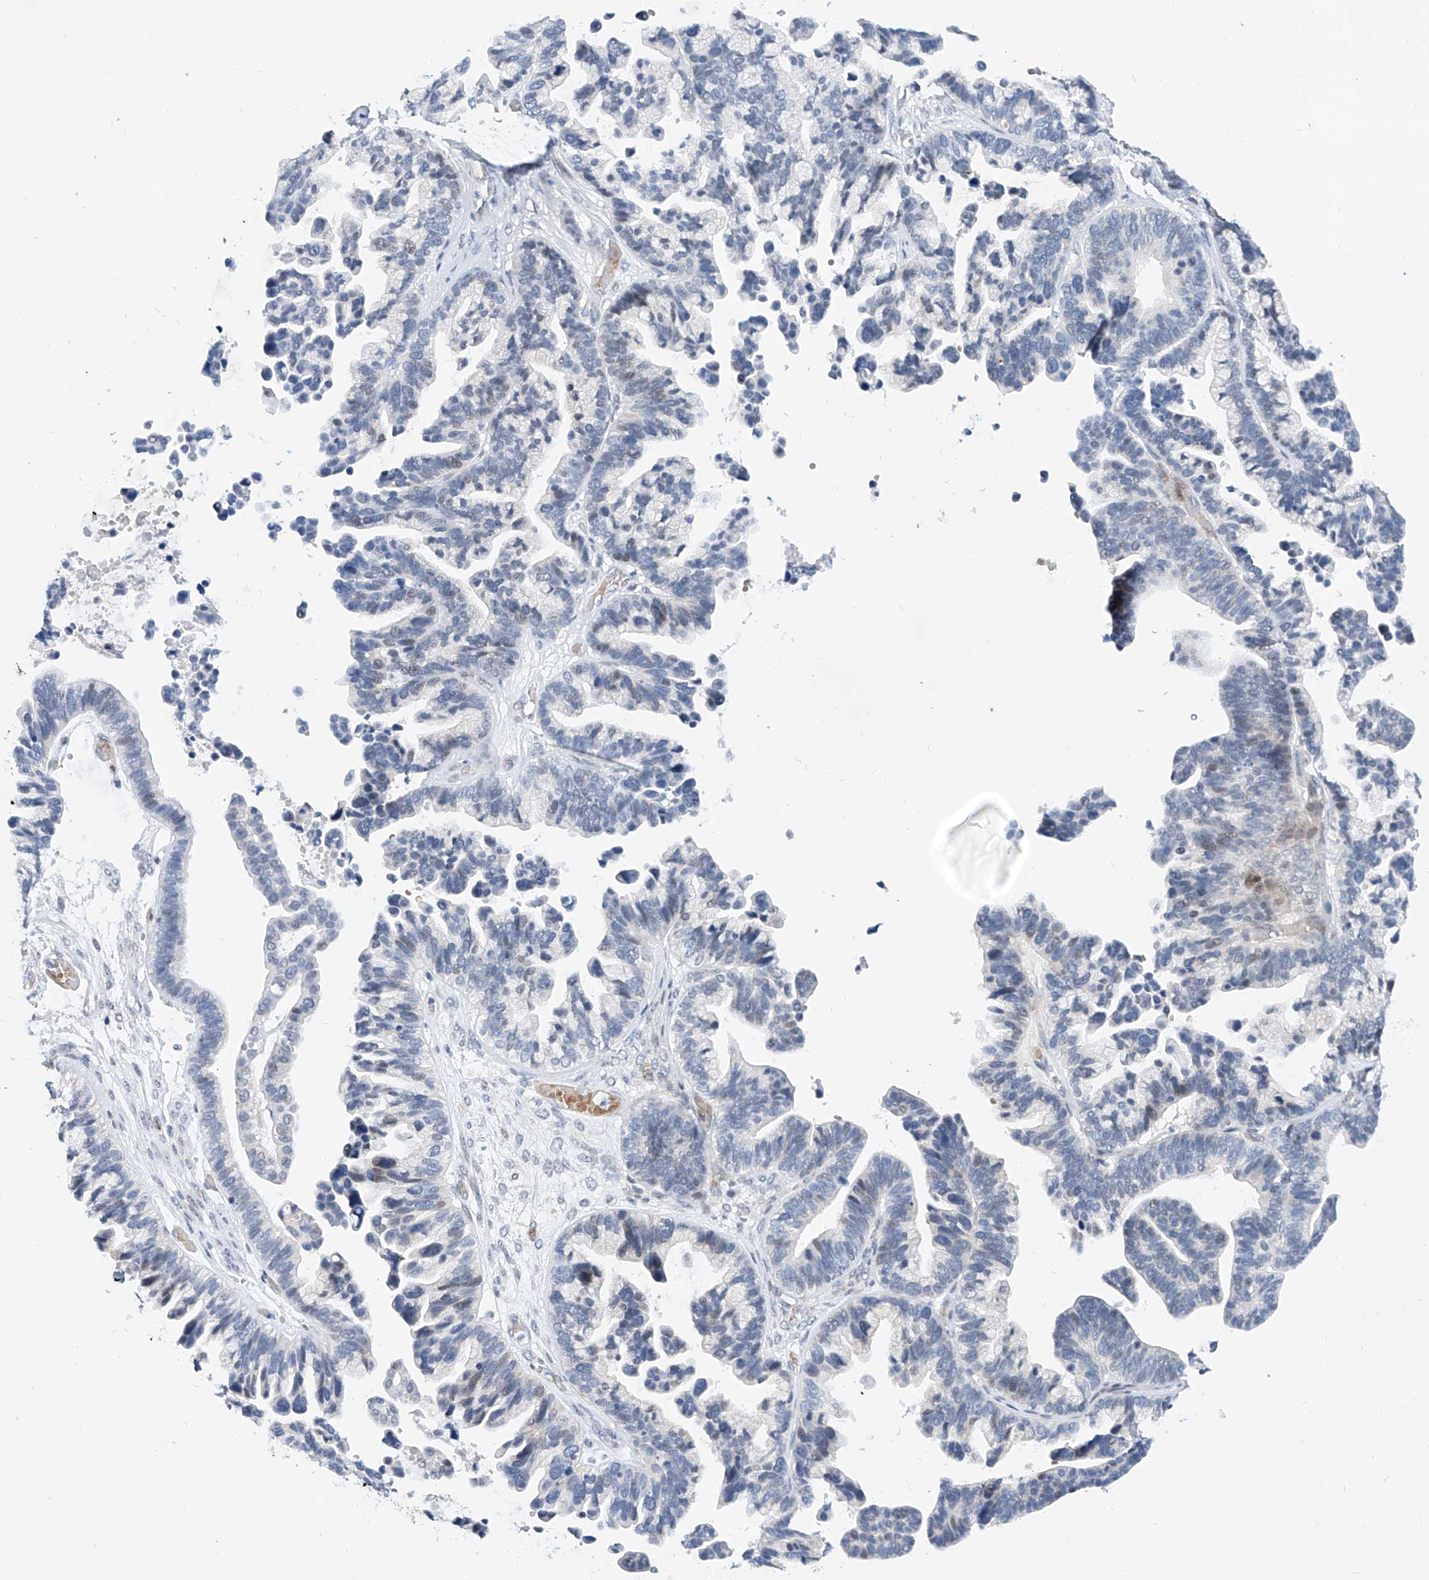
{"staining": {"intensity": "negative", "quantity": "none", "location": "none"}, "tissue": "ovarian cancer", "cell_type": "Tumor cells", "image_type": "cancer", "snomed": [{"axis": "morphology", "description": "Cystadenocarcinoma, serous, NOS"}, {"axis": "topography", "description": "Ovary"}], "caption": "High magnification brightfield microscopy of serous cystadenocarcinoma (ovarian) stained with DAB (brown) and counterstained with hematoxylin (blue): tumor cells show no significant positivity.", "gene": "BPTF", "patient": {"sex": "female", "age": 56}}